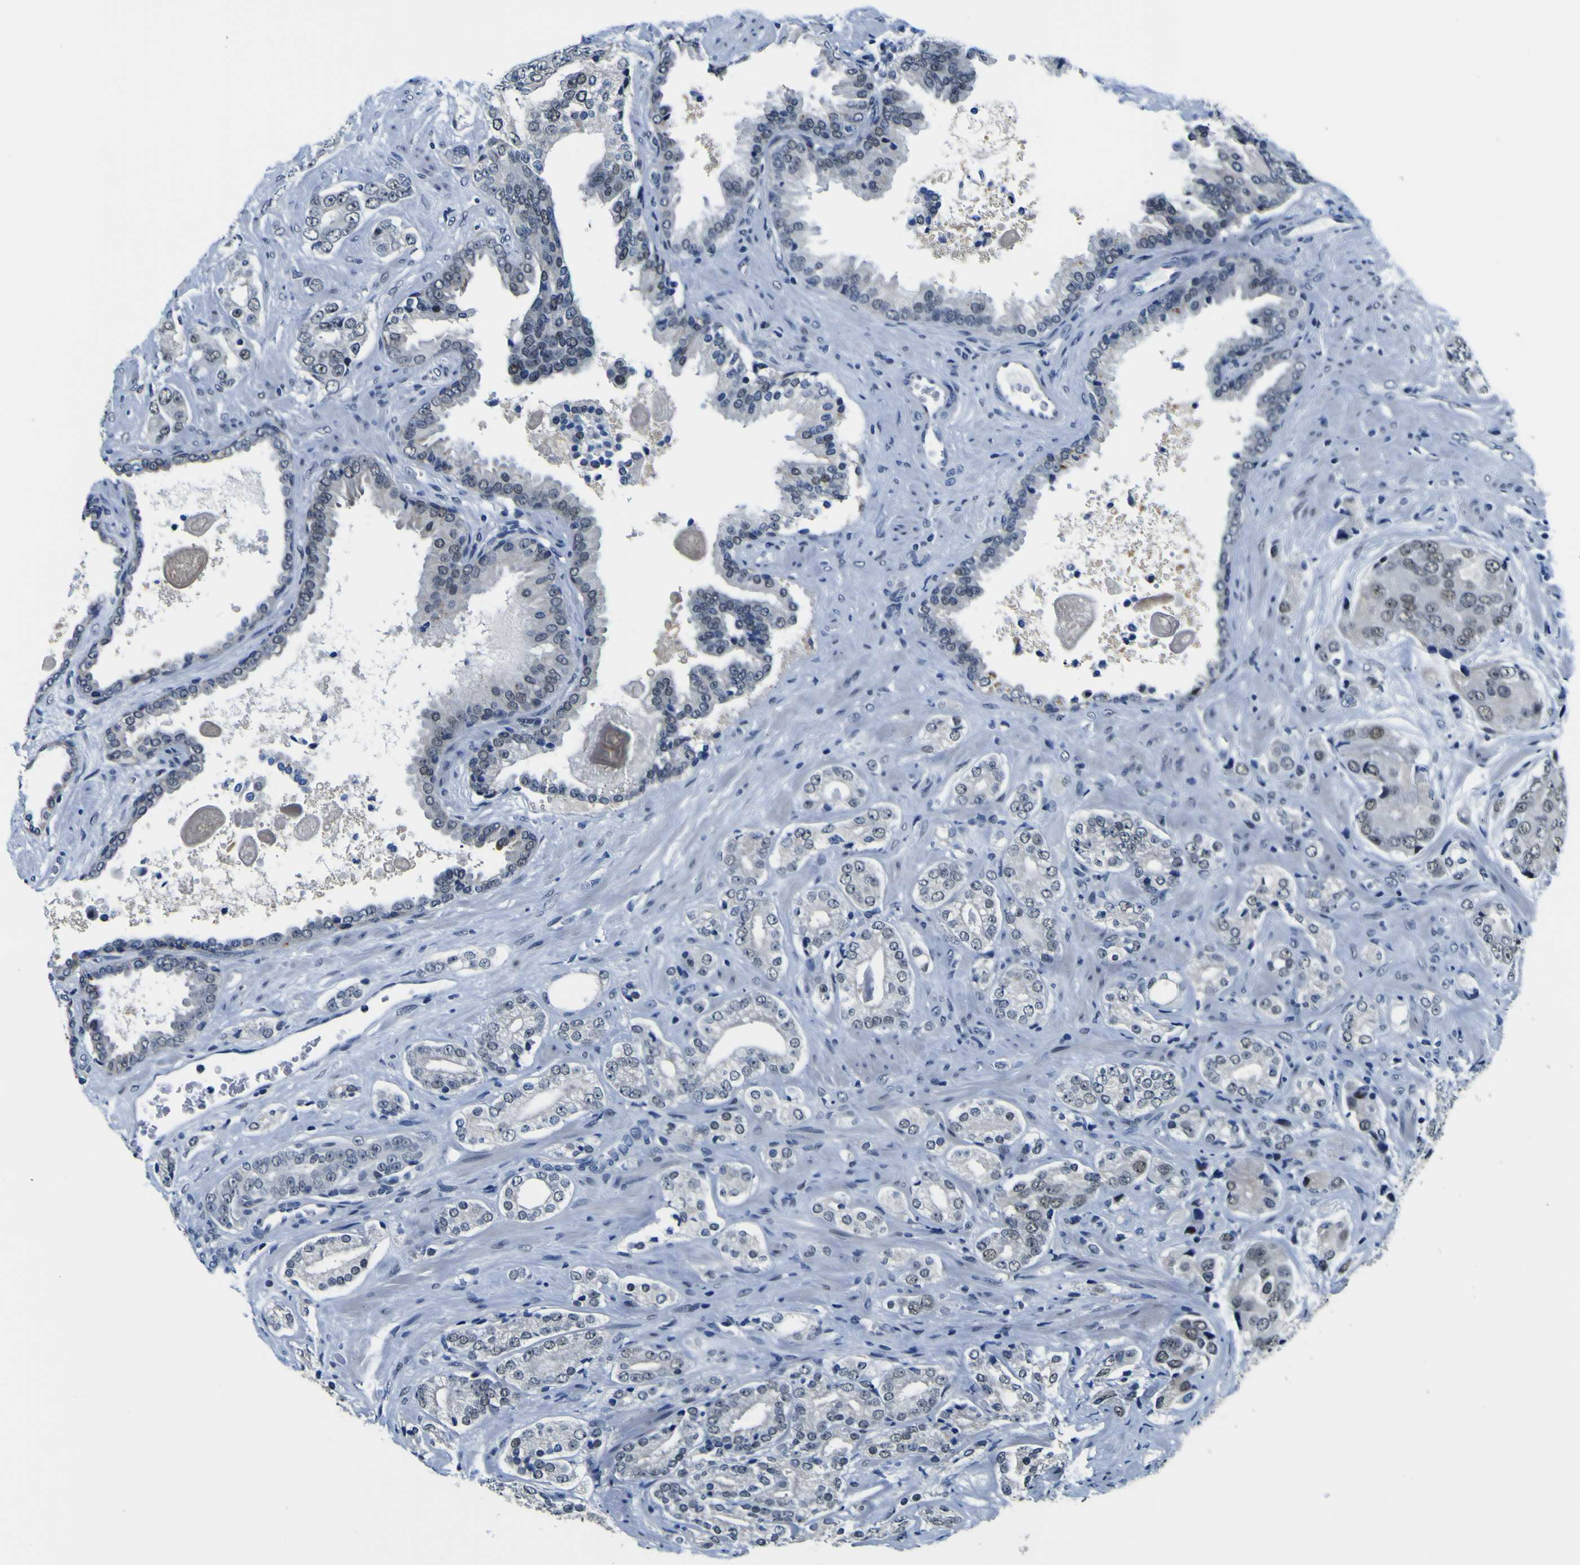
{"staining": {"intensity": "negative", "quantity": "none", "location": "none"}, "tissue": "prostate cancer", "cell_type": "Tumor cells", "image_type": "cancer", "snomed": [{"axis": "morphology", "description": "Adenocarcinoma, High grade"}, {"axis": "topography", "description": "Prostate"}], "caption": "DAB (3,3'-diaminobenzidine) immunohistochemical staining of human prostate cancer (high-grade adenocarcinoma) displays no significant staining in tumor cells.", "gene": "CUL4B", "patient": {"sex": "male", "age": 71}}